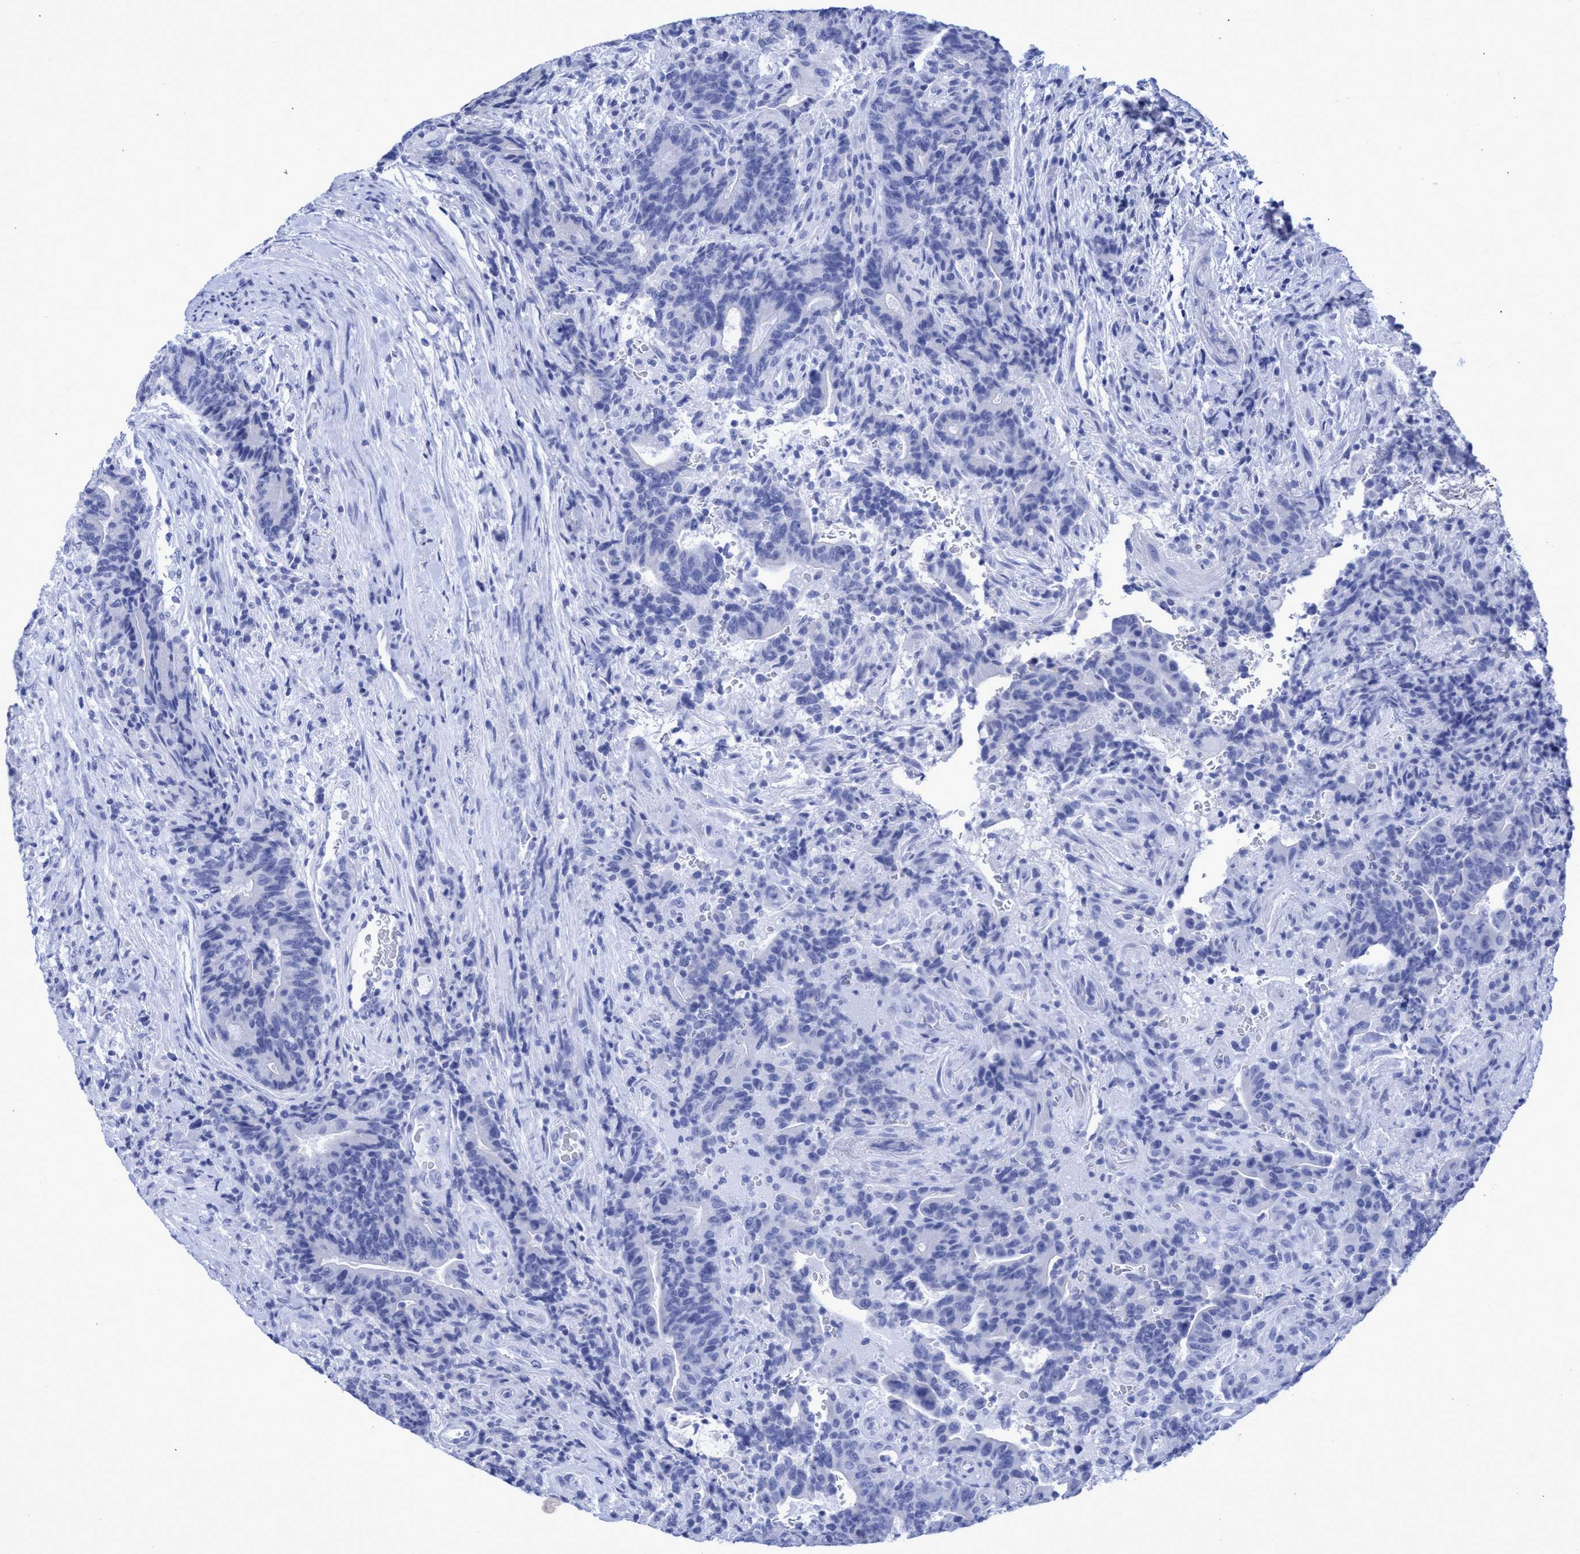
{"staining": {"intensity": "negative", "quantity": "none", "location": "none"}, "tissue": "colorectal cancer", "cell_type": "Tumor cells", "image_type": "cancer", "snomed": [{"axis": "morphology", "description": "Normal tissue, NOS"}, {"axis": "morphology", "description": "Adenocarcinoma, NOS"}, {"axis": "topography", "description": "Colon"}], "caption": "Immunohistochemistry (IHC) image of human adenocarcinoma (colorectal) stained for a protein (brown), which exhibits no expression in tumor cells. (IHC, brightfield microscopy, high magnification).", "gene": "INSL6", "patient": {"sex": "female", "age": 75}}